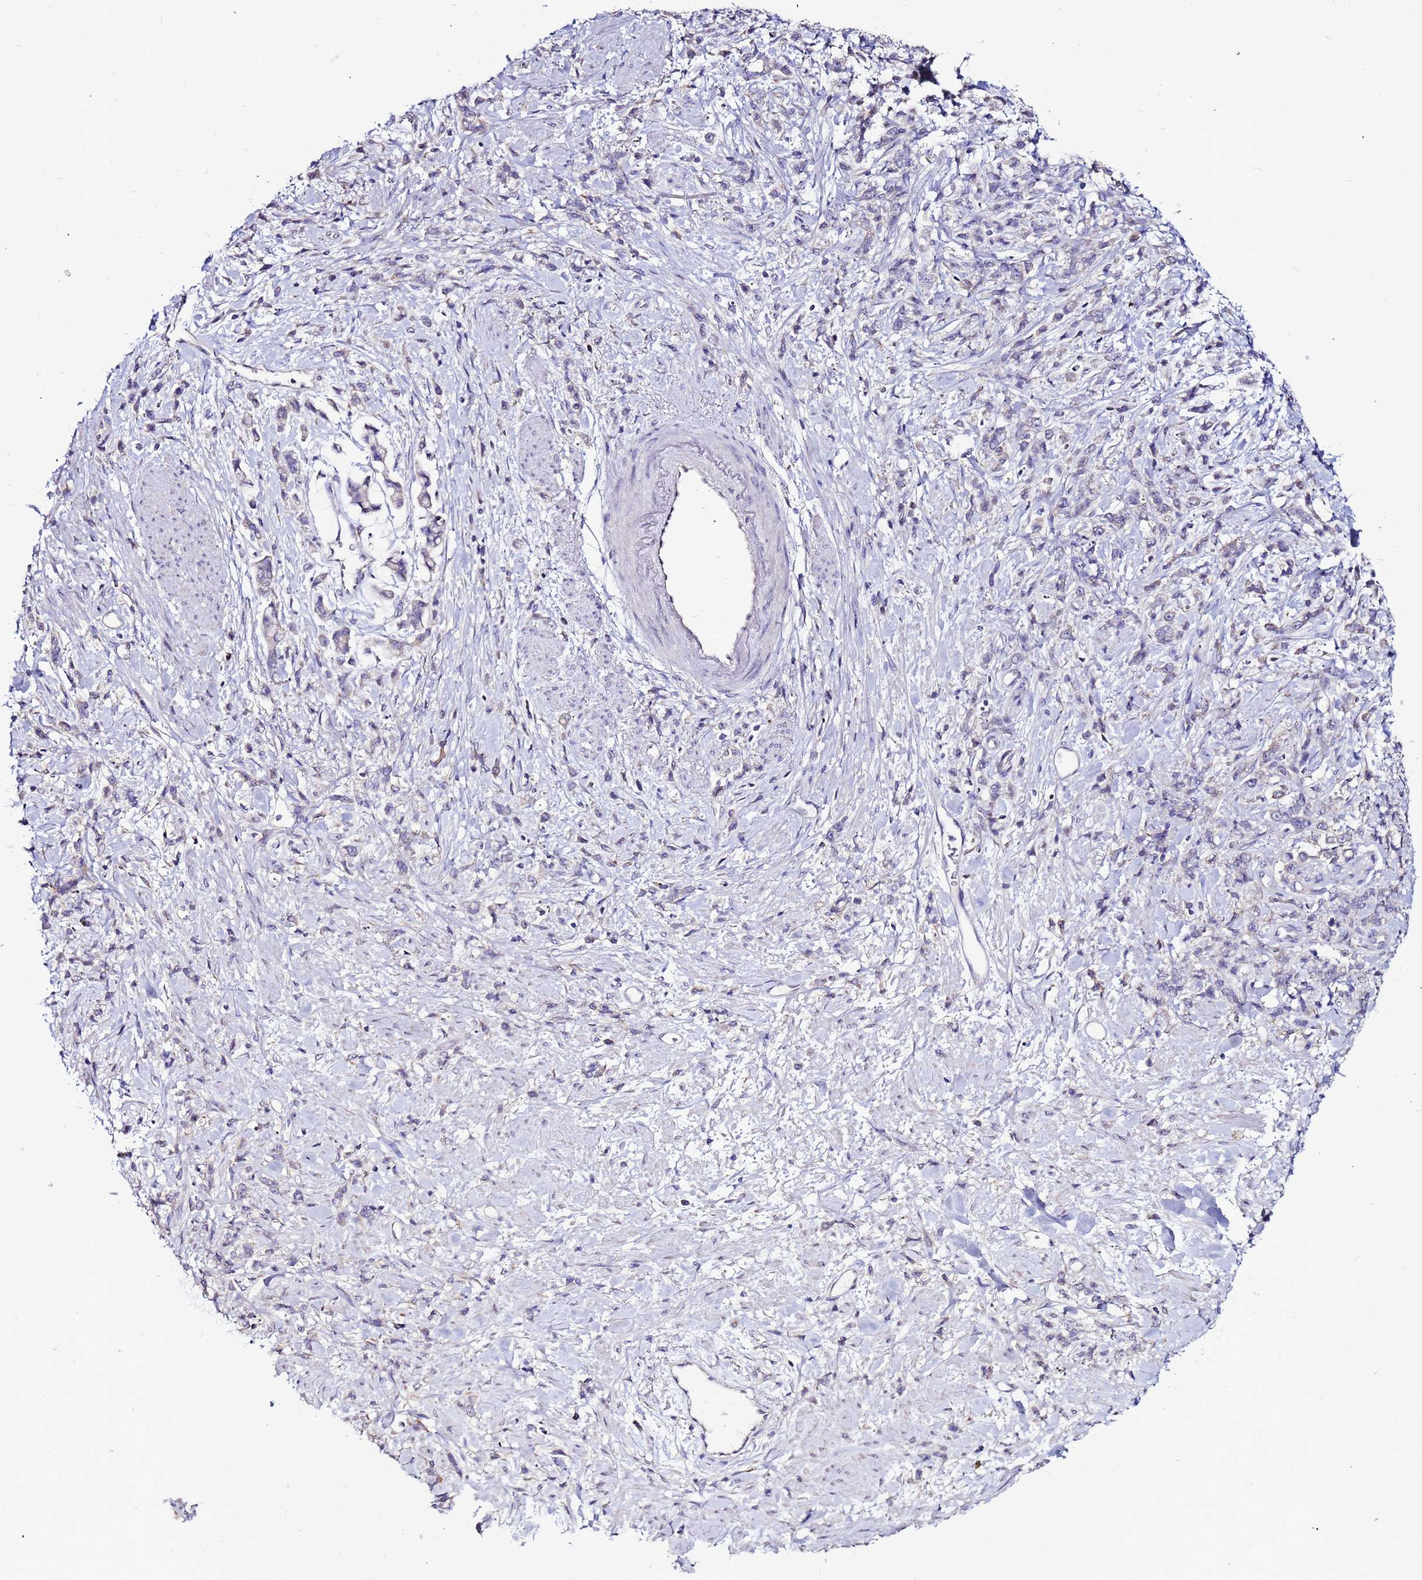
{"staining": {"intensity": "negative", "quantity": "none", "location": "none"}, "tissue": "stomach cancer", "cell_type": "Tumor cells", "image_type": "cancer", "snomed": [{"axis": "morphology", "description": "Adenocarcinoma, NOS"}, {"axis": "topography", "description": "Stomach"}], "caption": "DAB (3,3'-diaminobenzidine) immunohistochemical staining of stomach cancer shows no significant expression in tumor cells.", "gene": "SLC44A3", "patient": {"sex": "female", "age": 60}}